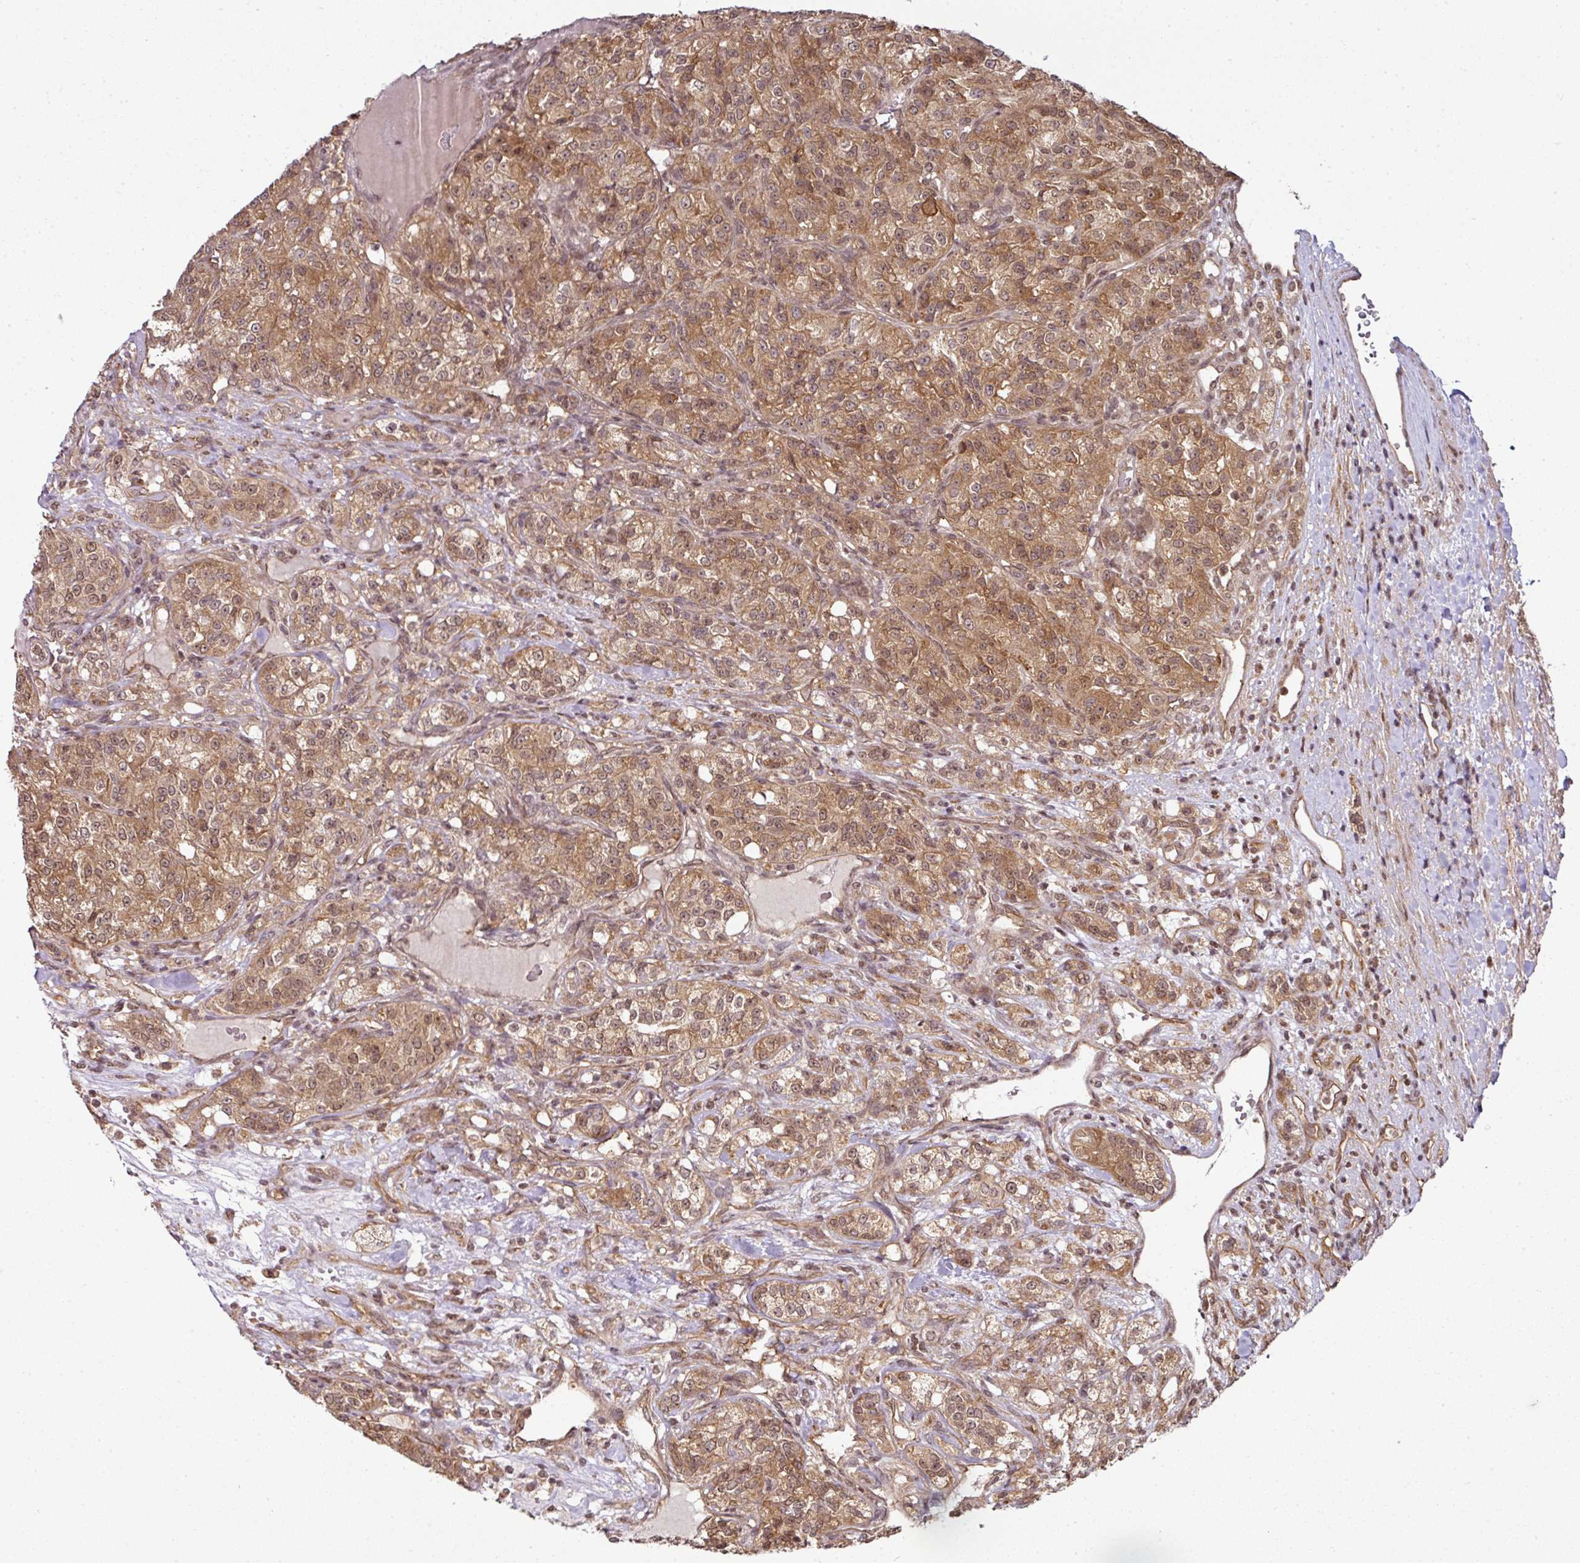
{"staining": {"intensity": "moderate", "quantity": ">75%", "location": "cytoplasmic/membranous,nuclear"}, "tissue": "renal cancer", "cell_type": "Tumor cells", "image_type": "cancer", "snomed": [{"axis": "morphology", "description": "Adenocarcinoma, NOS"}, {"axis": "topography", "description": "Kidney"}], "caption": "Immunohistochemistry (IHC) histopathology image of renal cancer (adenocarcinoma) stained for a protein (brown), which shows medium levels of moderate cytoplasmic/membranous and nuclear staining in about >75% of tumor cells.", "gene": "ANKRD18A", "patient": {"sex": "female", "age": 63}}